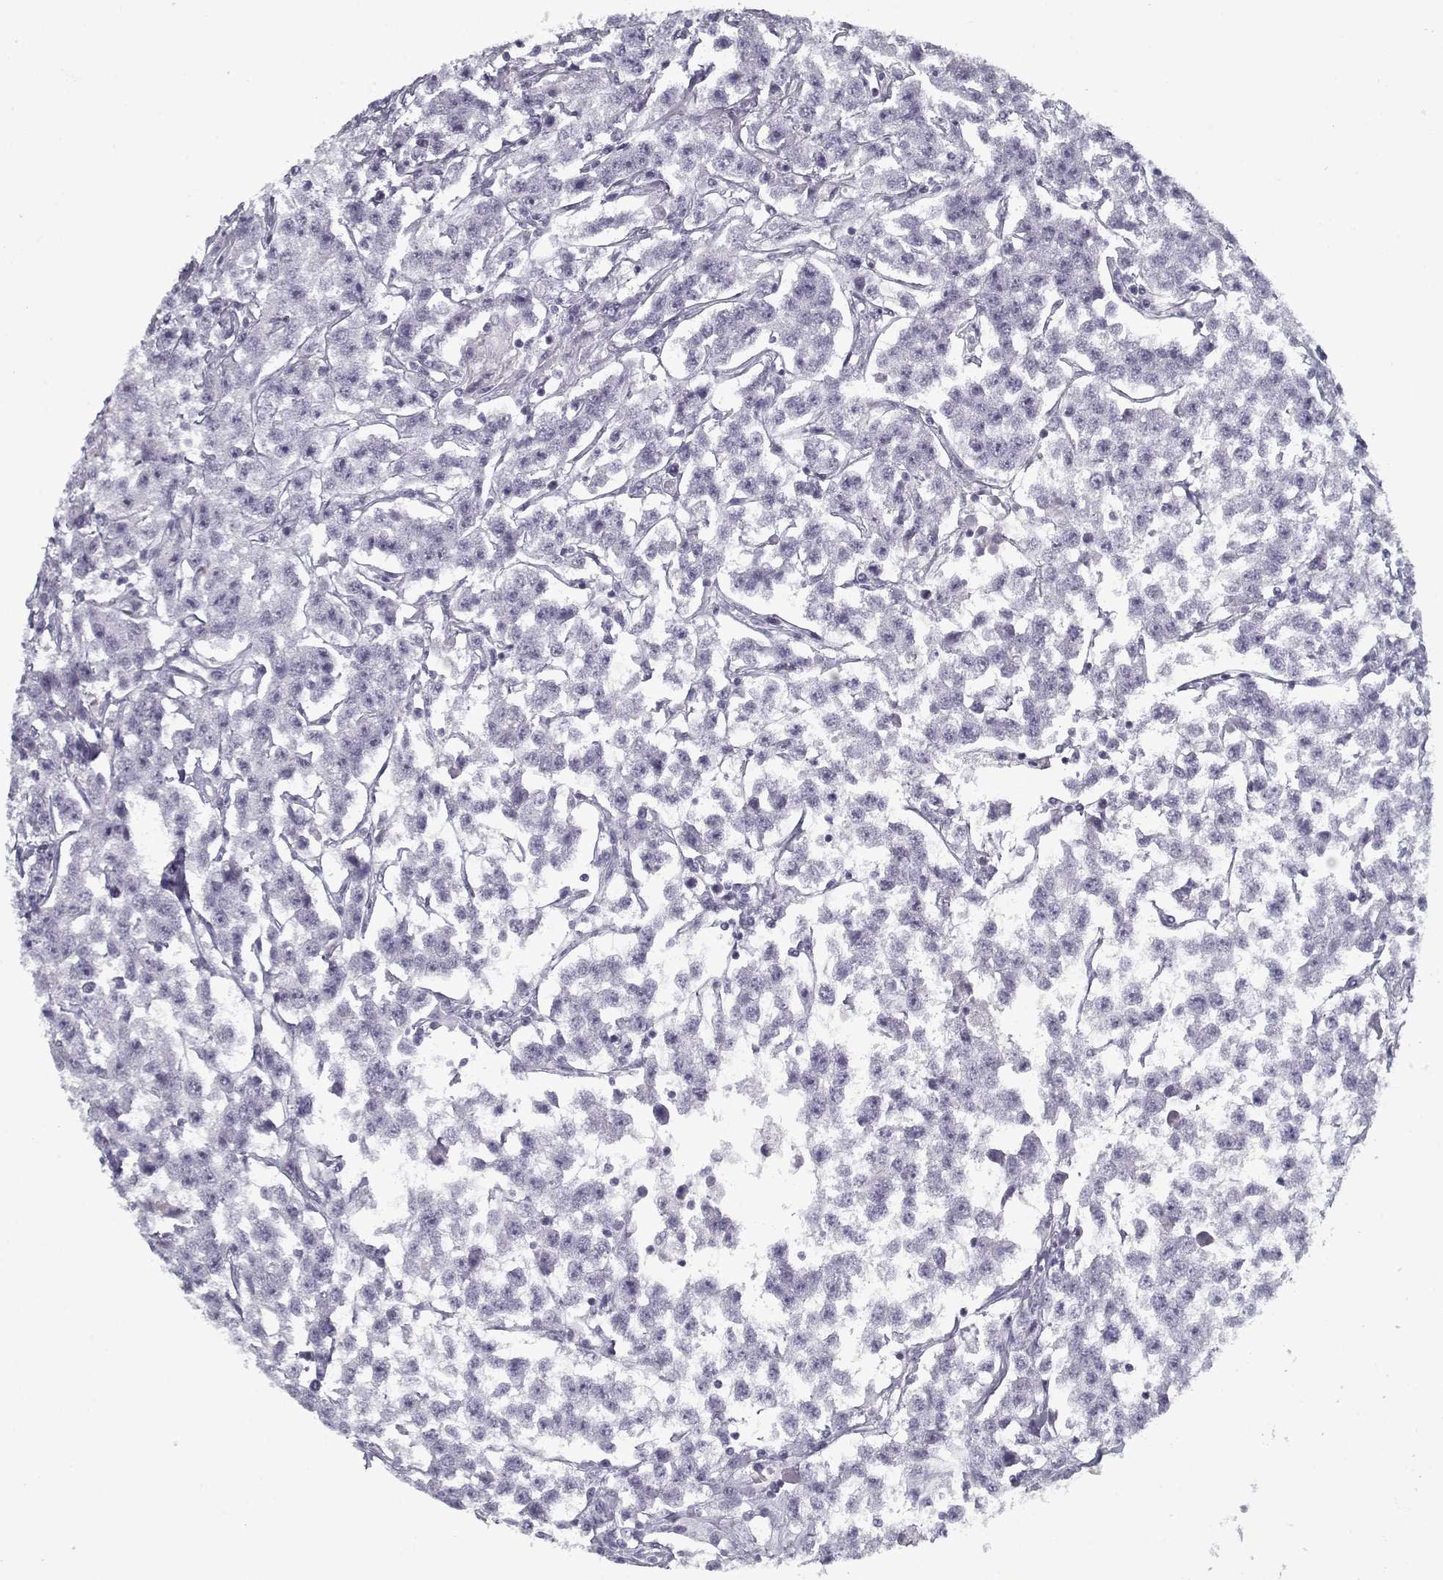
{"staining": {"intensity": "negative", "quantity": "none", "location": "none"}, "tissue": "testis cancer", "cell_type": "Tumor cells", "image_type": "cancer", "snomed": [{"axis": "morphology", "description": "Seminoma, NOS"}, {"axis": "topography", "description": "Testis"}], "caption": "IHC of human testis cancer shows no staining in tumor cells. (DAB immunohistochemistry with hematoxylin counter stain).", "gene": "SPACA9", "patient": {"sex": "male", "age": 59}}